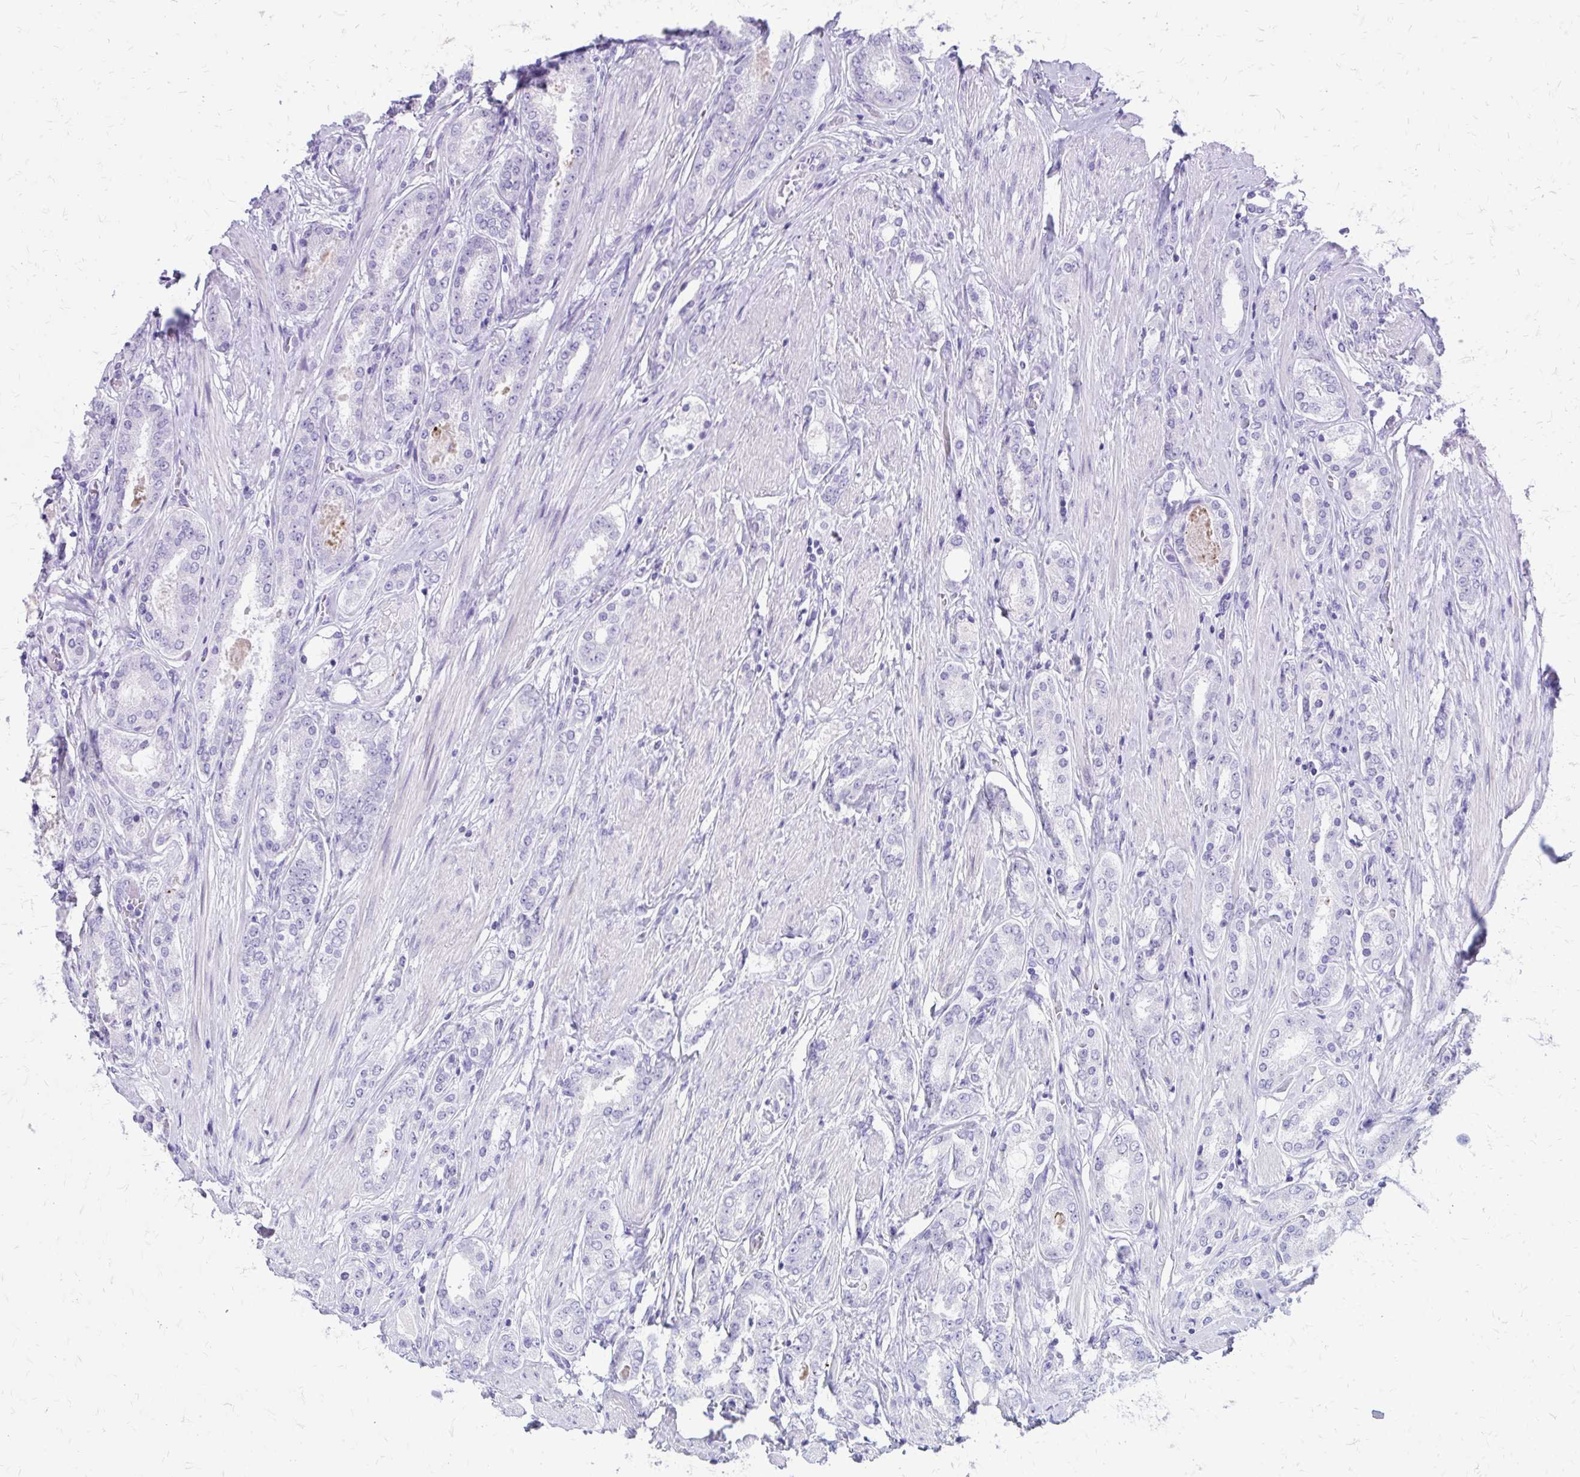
{"staining": {"intensity": "negative", "quantity": "none", "location": "none"}, "tissue": "prostate cancer", "cell_type": "Tumor cells", "image_type": "cancer", "snomed": [{"axis": "morphology", "description": "Adenocarcinoma, High grade"}, {"axis": "topography", "description": "Prostate"}], "caption": "Prostate cancer (high-grade adenocarcinoma) stained for a protein using IHC displays no positivity tumor cells.", "gene": "LCN15", "patient": {"sex": "male", "age": 63}}